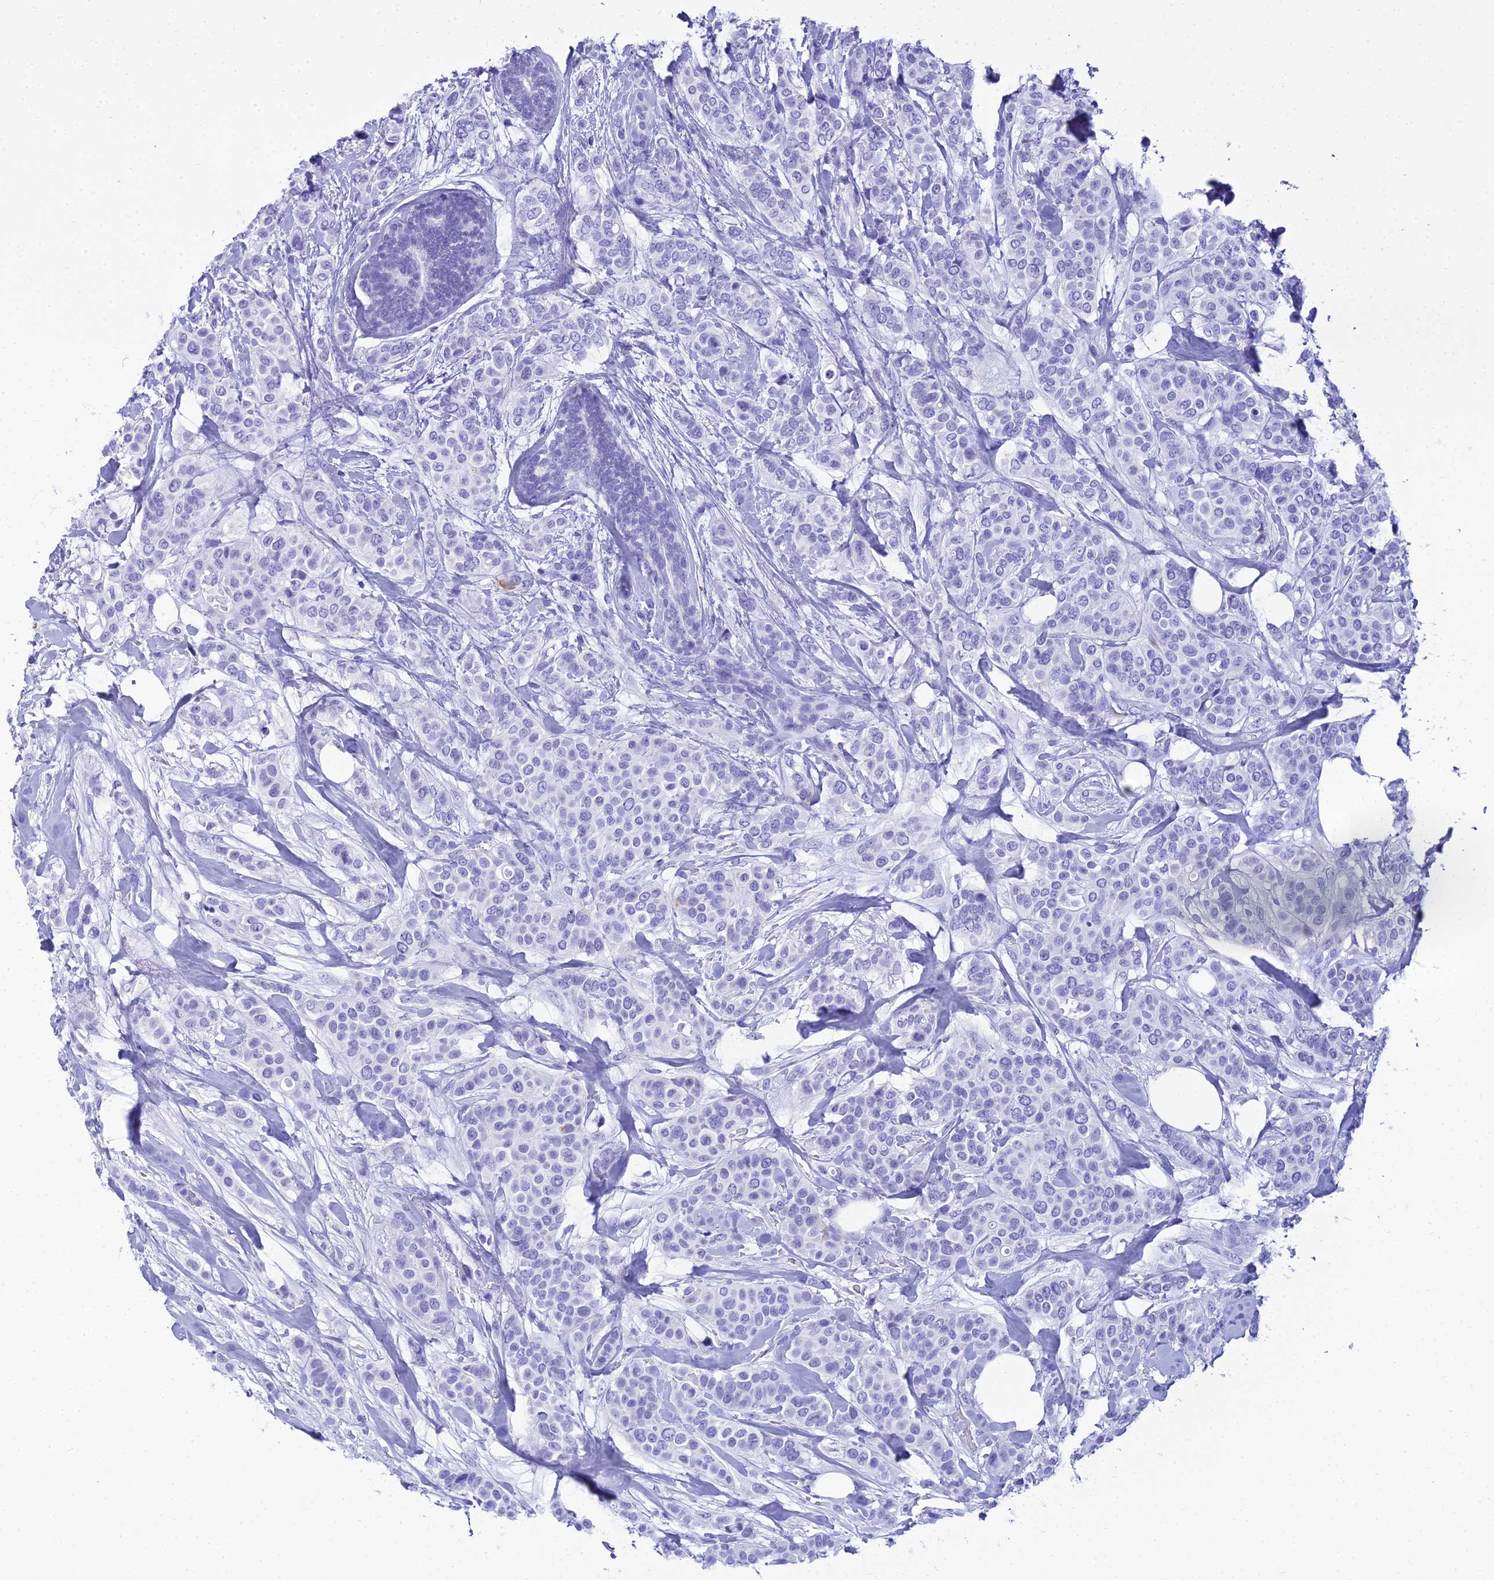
{"staining": {"intensity": "negative", "quantity": "none", "location": "none"}, "tissue": "breast cancer", "cell_type": "Tumor cells", "image_type": "cancer", "snomed": [{"axis": "morphology", "description": "Lobular carcinoma"}, {"axis": "topography", "description": "Breast"}], "caption": "This is an immunohistochemistry (IHC) histopathology image of human breast cancer (lobular carcinoma). There is no positivity in tumor cells.", "gene": "ZNF442", "patient": {"sex": "female", "age": 51}}